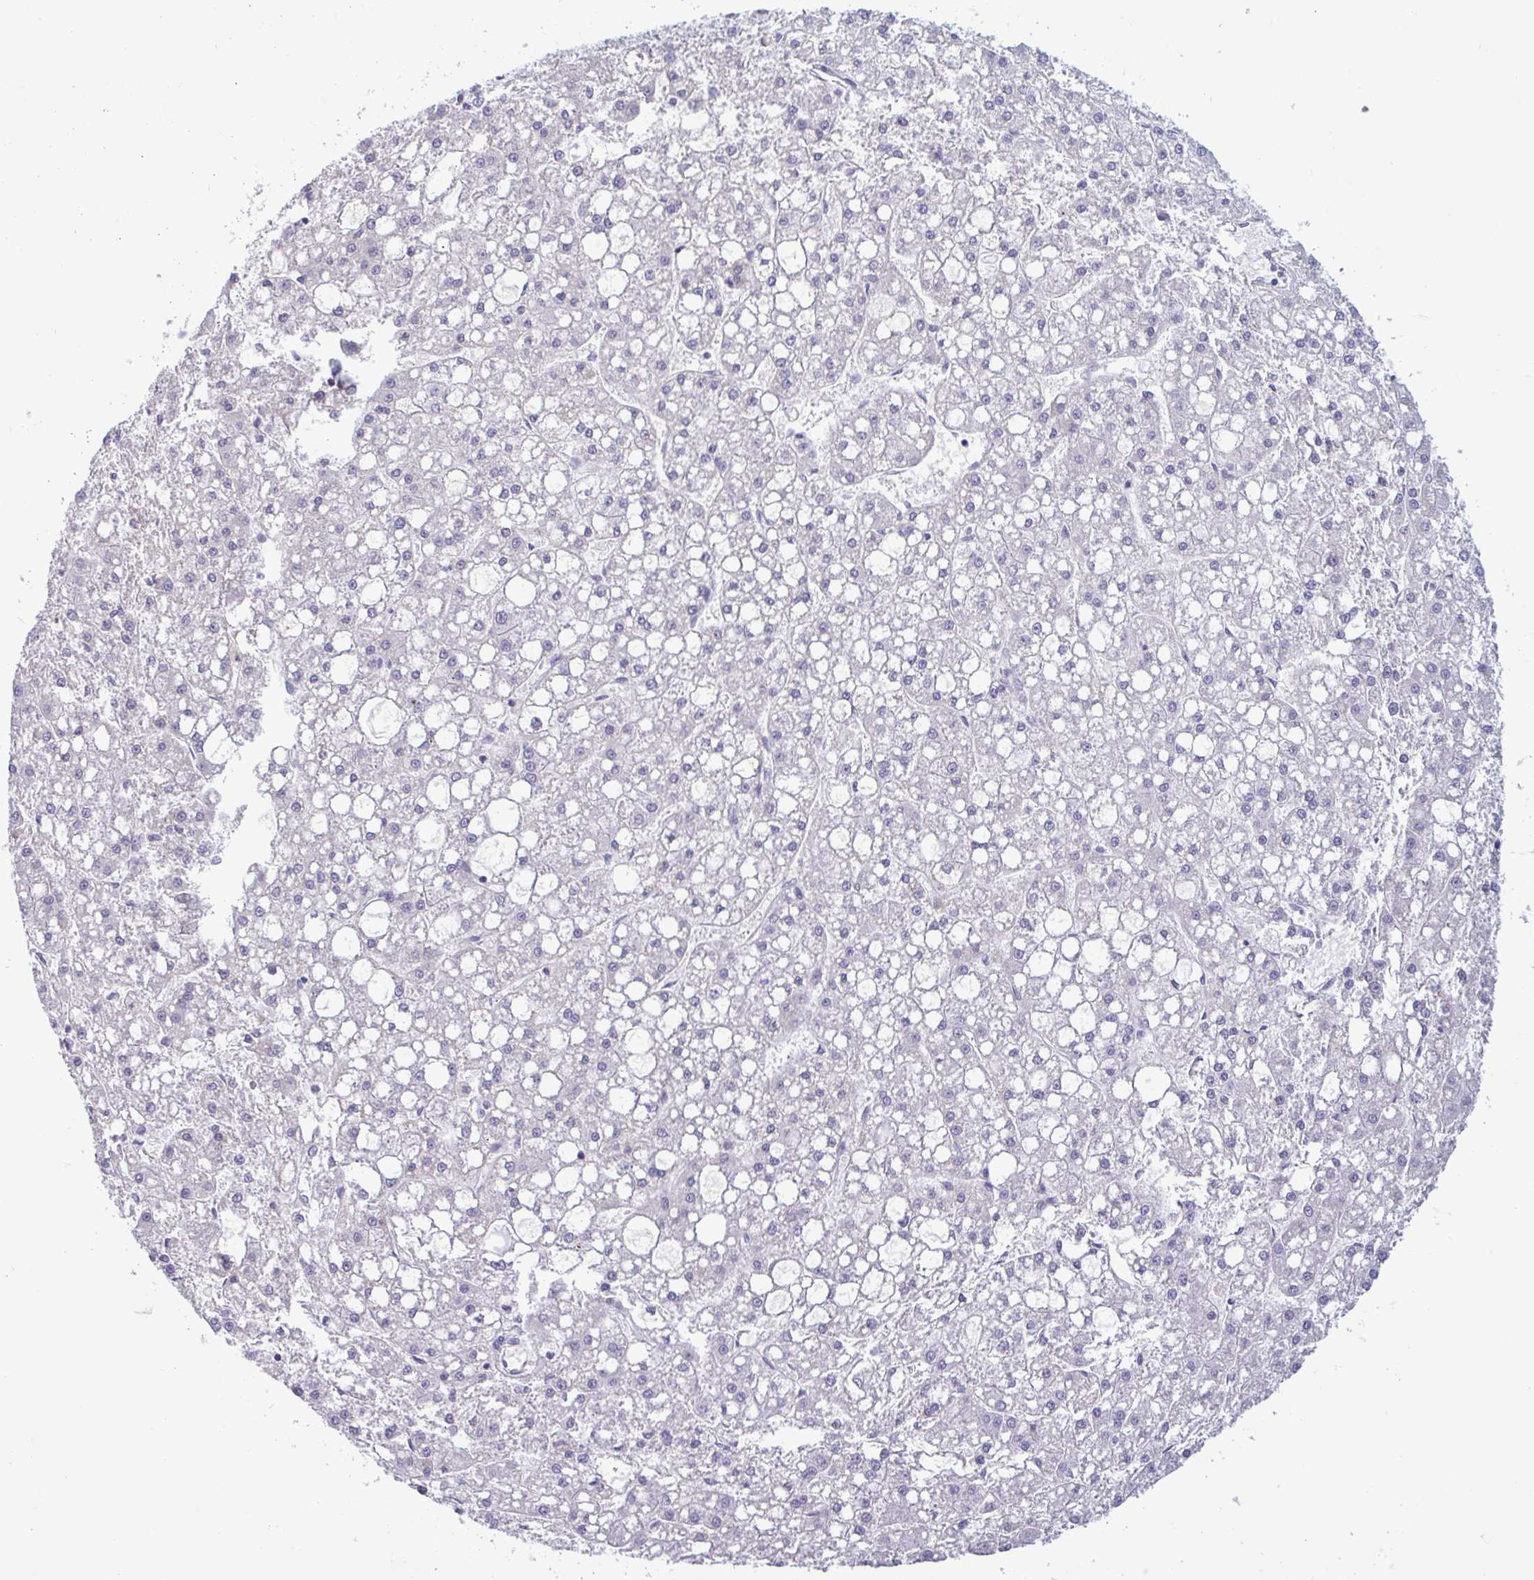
{"staining": {"intensity": "negative", "quantity": "none", "location": "none"}, "tissue": "liver cancer", "cell_type": "Tumor cells", "image_type": "cancer", "snomed": [{"axis": "morphology", "description": "Carcinoma, Hepatocellular, NOS"}, {"axis": "topography", "description": "Liver"}], "caption": "DAB (3,3'-diaminobenzidine) immunohistochemical staining of human liver cancer (hepatocellular carcinoma) displays no significant staining in tumor cells.", "gene": "DOCK11", "patient": {"sex": "male", "age": 67}}